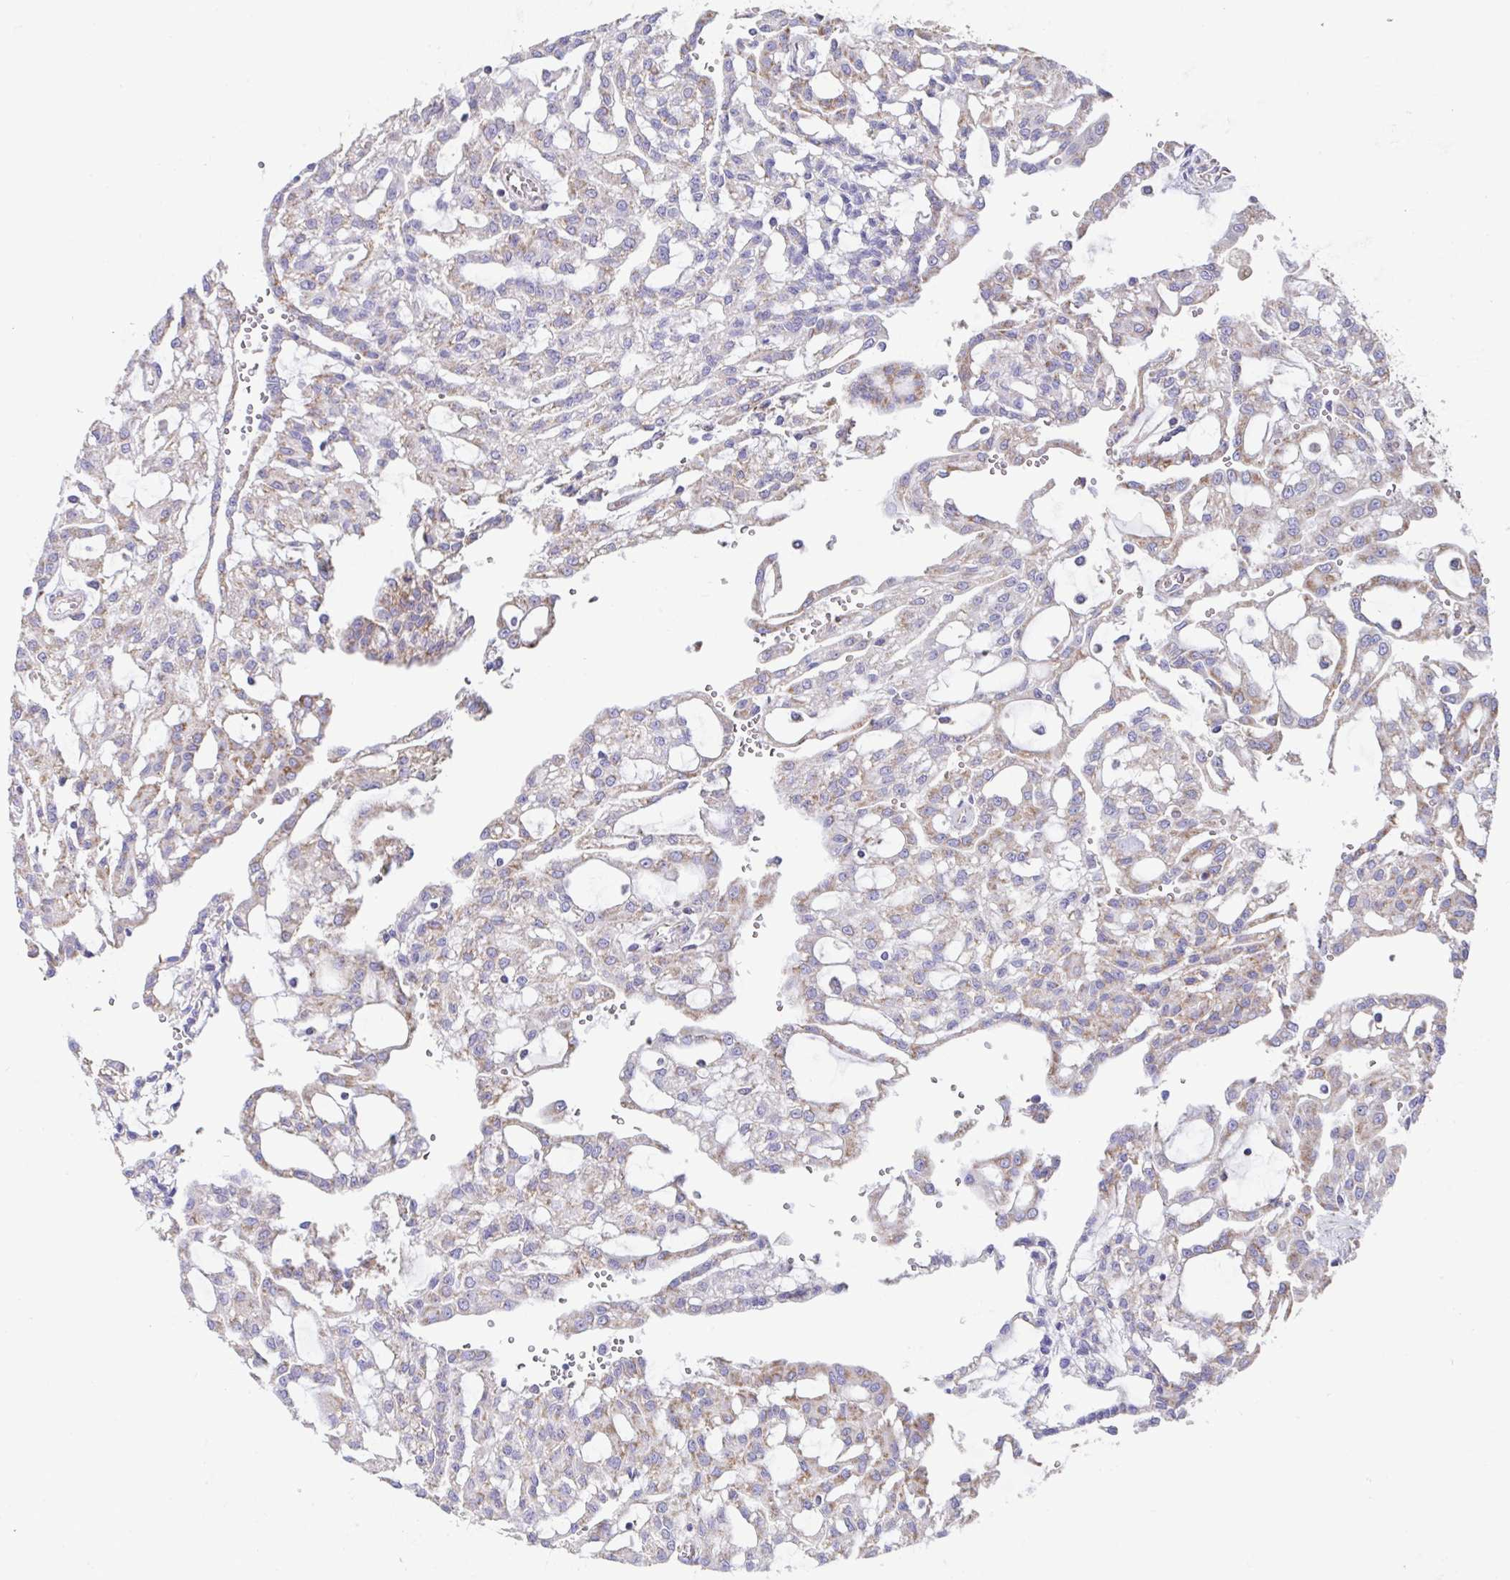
{"staining": {"intensity": "moderate", "quantity": "25%-75%", "location": "cytoplasmic/membranous"}, "tissue": "renal cancer", "cell_type": "Tumor cells", "image_type": "cancer", "snomed": [{"axis": "morphology", "description": "Adenocarcinoma, NOS"}, {"axis": "topography", "description": "Kidney"}], "caption": "A medium amount of moderate cytoplasmic/membranous staining is appreciated in approximately 25%-75% of tumor cells in renal adenocarcinoma tissue. (DAB IHC, brown staining for protein, blue staining for nuclei).", "gene": "DOK7", "patient": {"sex": "male", "age": 63}}